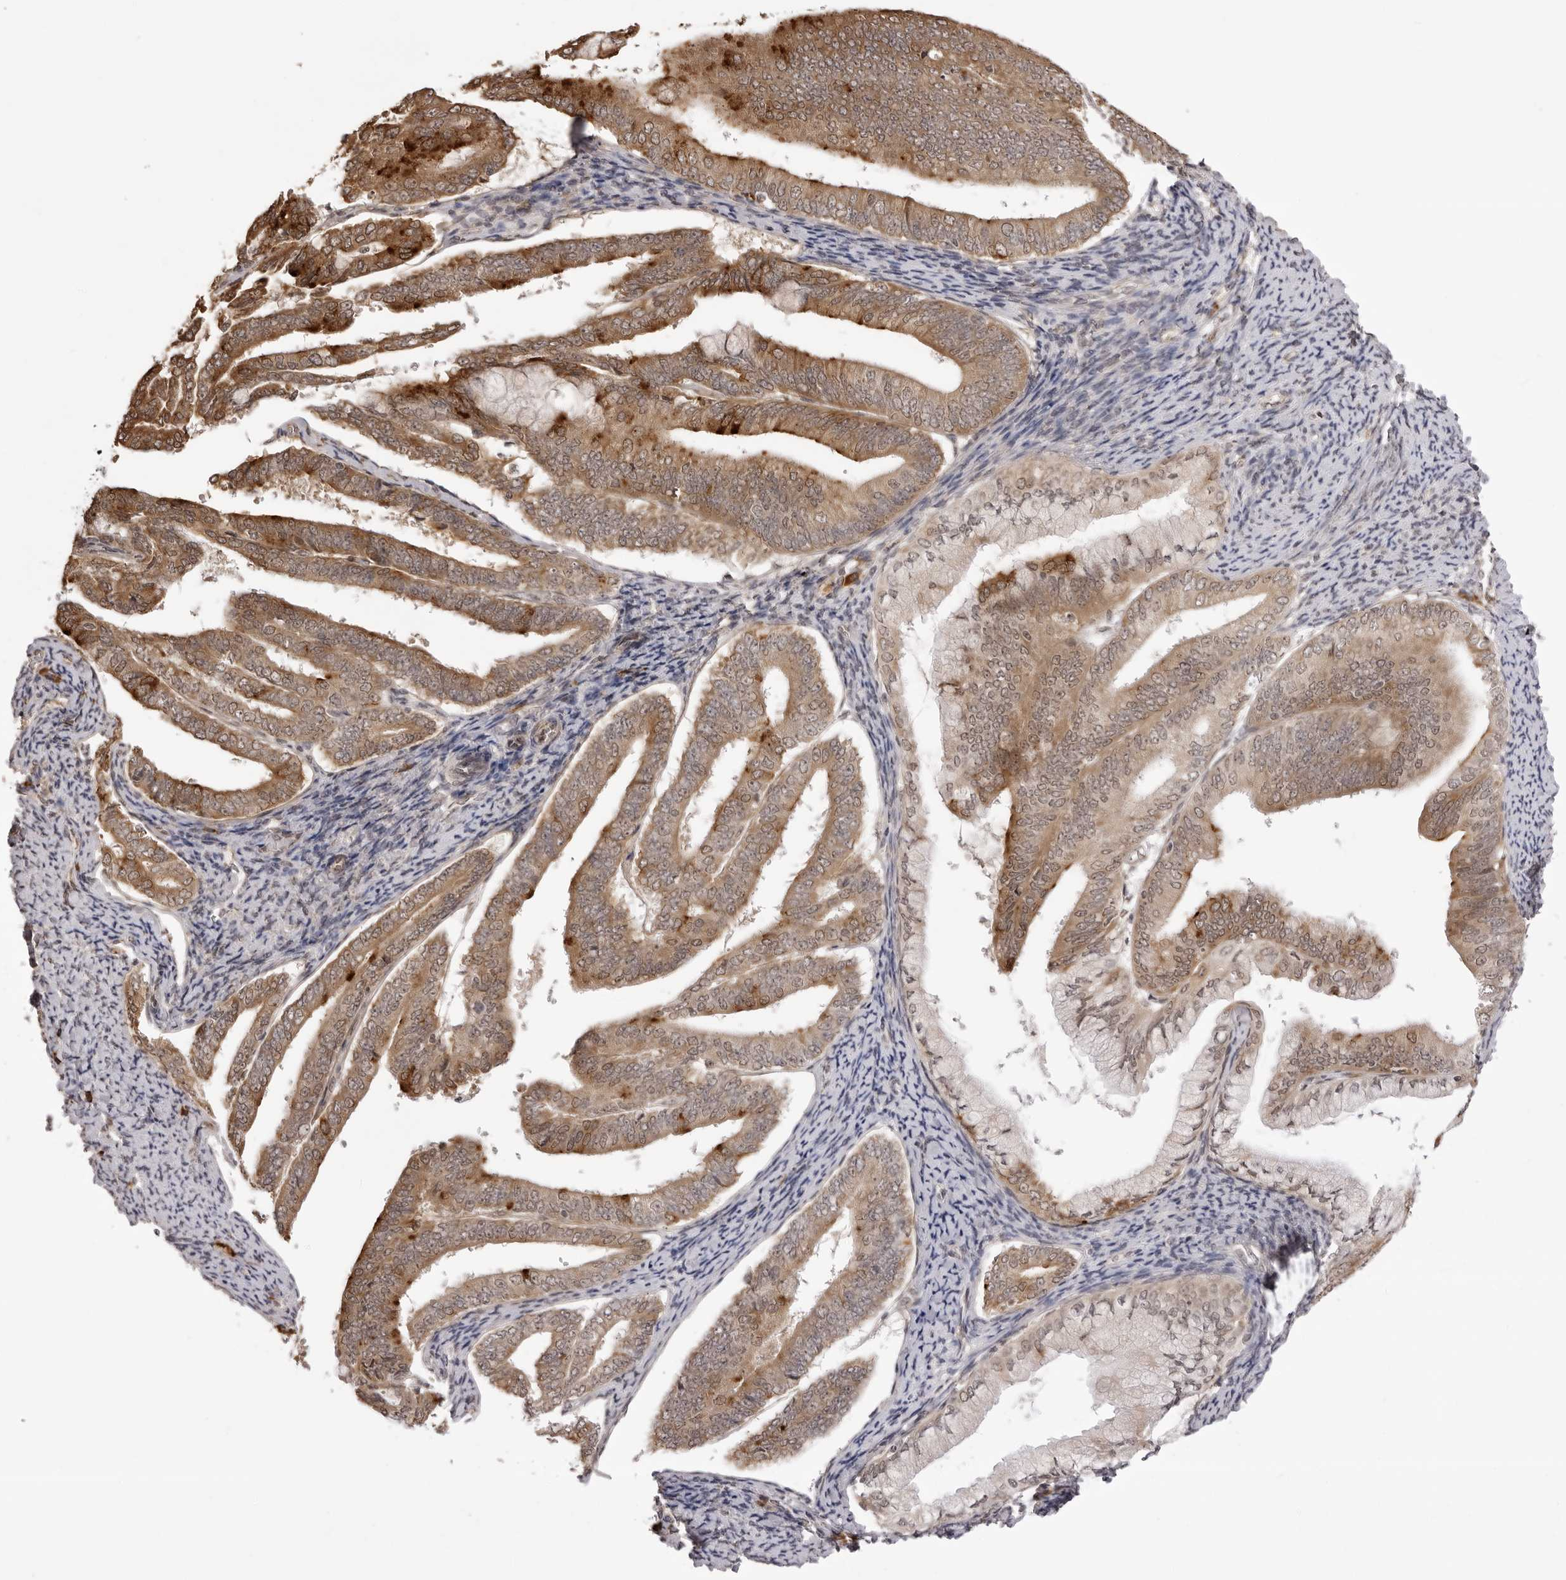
{"staining": {"intensity": "moderate", "quantity": ">75%", "location": "cytoplasmic/membranous,nuclear"}, "tissue": "endometrial cancer", "cell_type": "Tumor cells", "image_type": "cancer", "snomed": [{"axis": "morphology", "description": "Adenocarcinoma, NOS"}, {"axis": "topography", "description": "Endometrium"}], "caption": "Endometrial cancer stained with a brown dye reveals moderate cytoplasmic/membranous and nuclear positive expression in approximately >75% of tumor cells.", "gene": "ZC3H11A", "patient": {"sex": "female", "age": 63}}